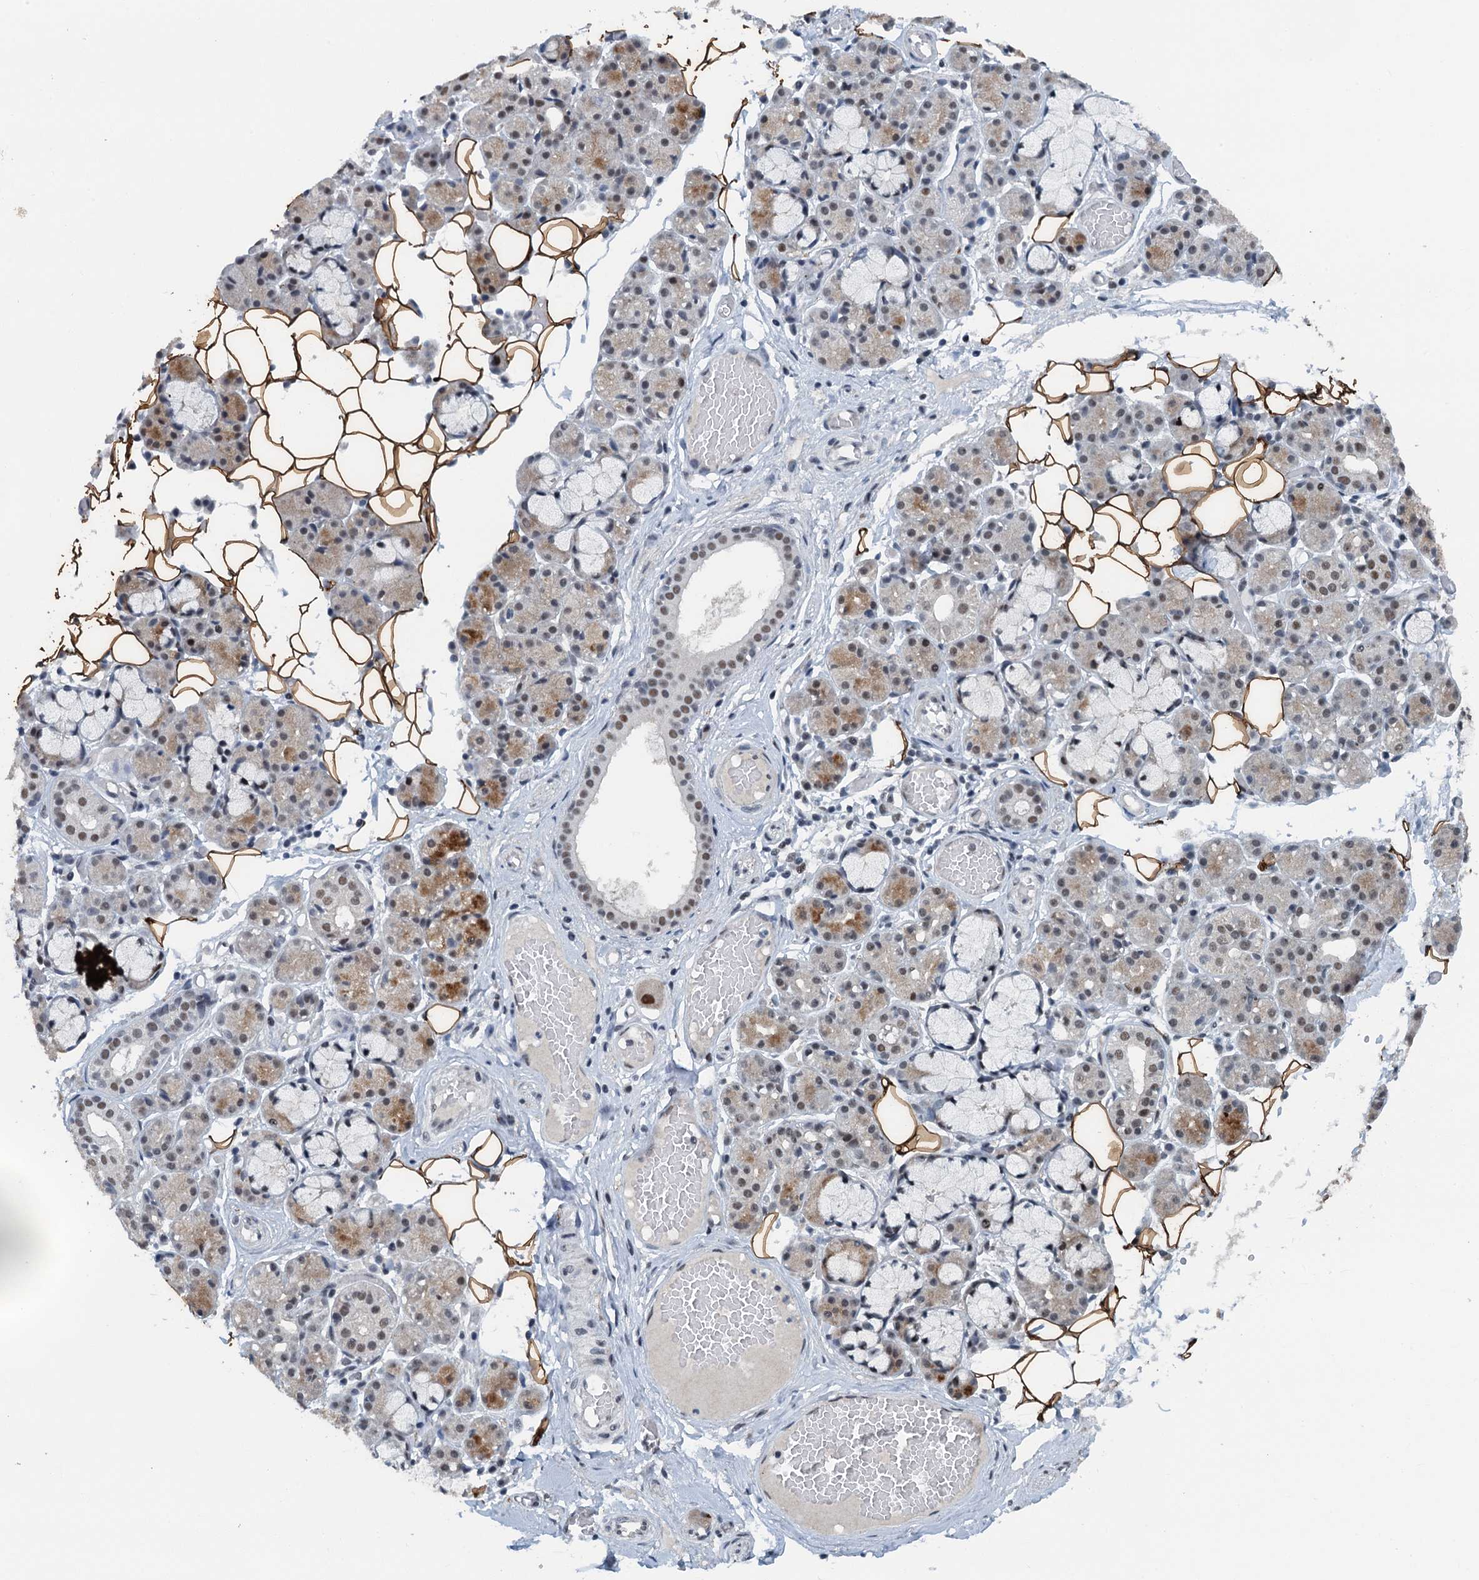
{"staining": {"intensity": "moderate", "quantity": "25%-75%", "location": "nuclear"}, "tissue": "salivary gland", "cell_type": "Glandular cells", "image_type": "normal", "snomed": [{"axis": "morphology", "description": "Normal tissue, NOS"}, {"axis": "topography", "description": "Salivary gland"}], "caption": "Immunohistochemical staining of normal salivary gland demonstrates moderate nuclear protein expression in about 25%-75% of glandular cells.", "gene": "MTA3", "patient": {"sex": "male", "age": 63}}